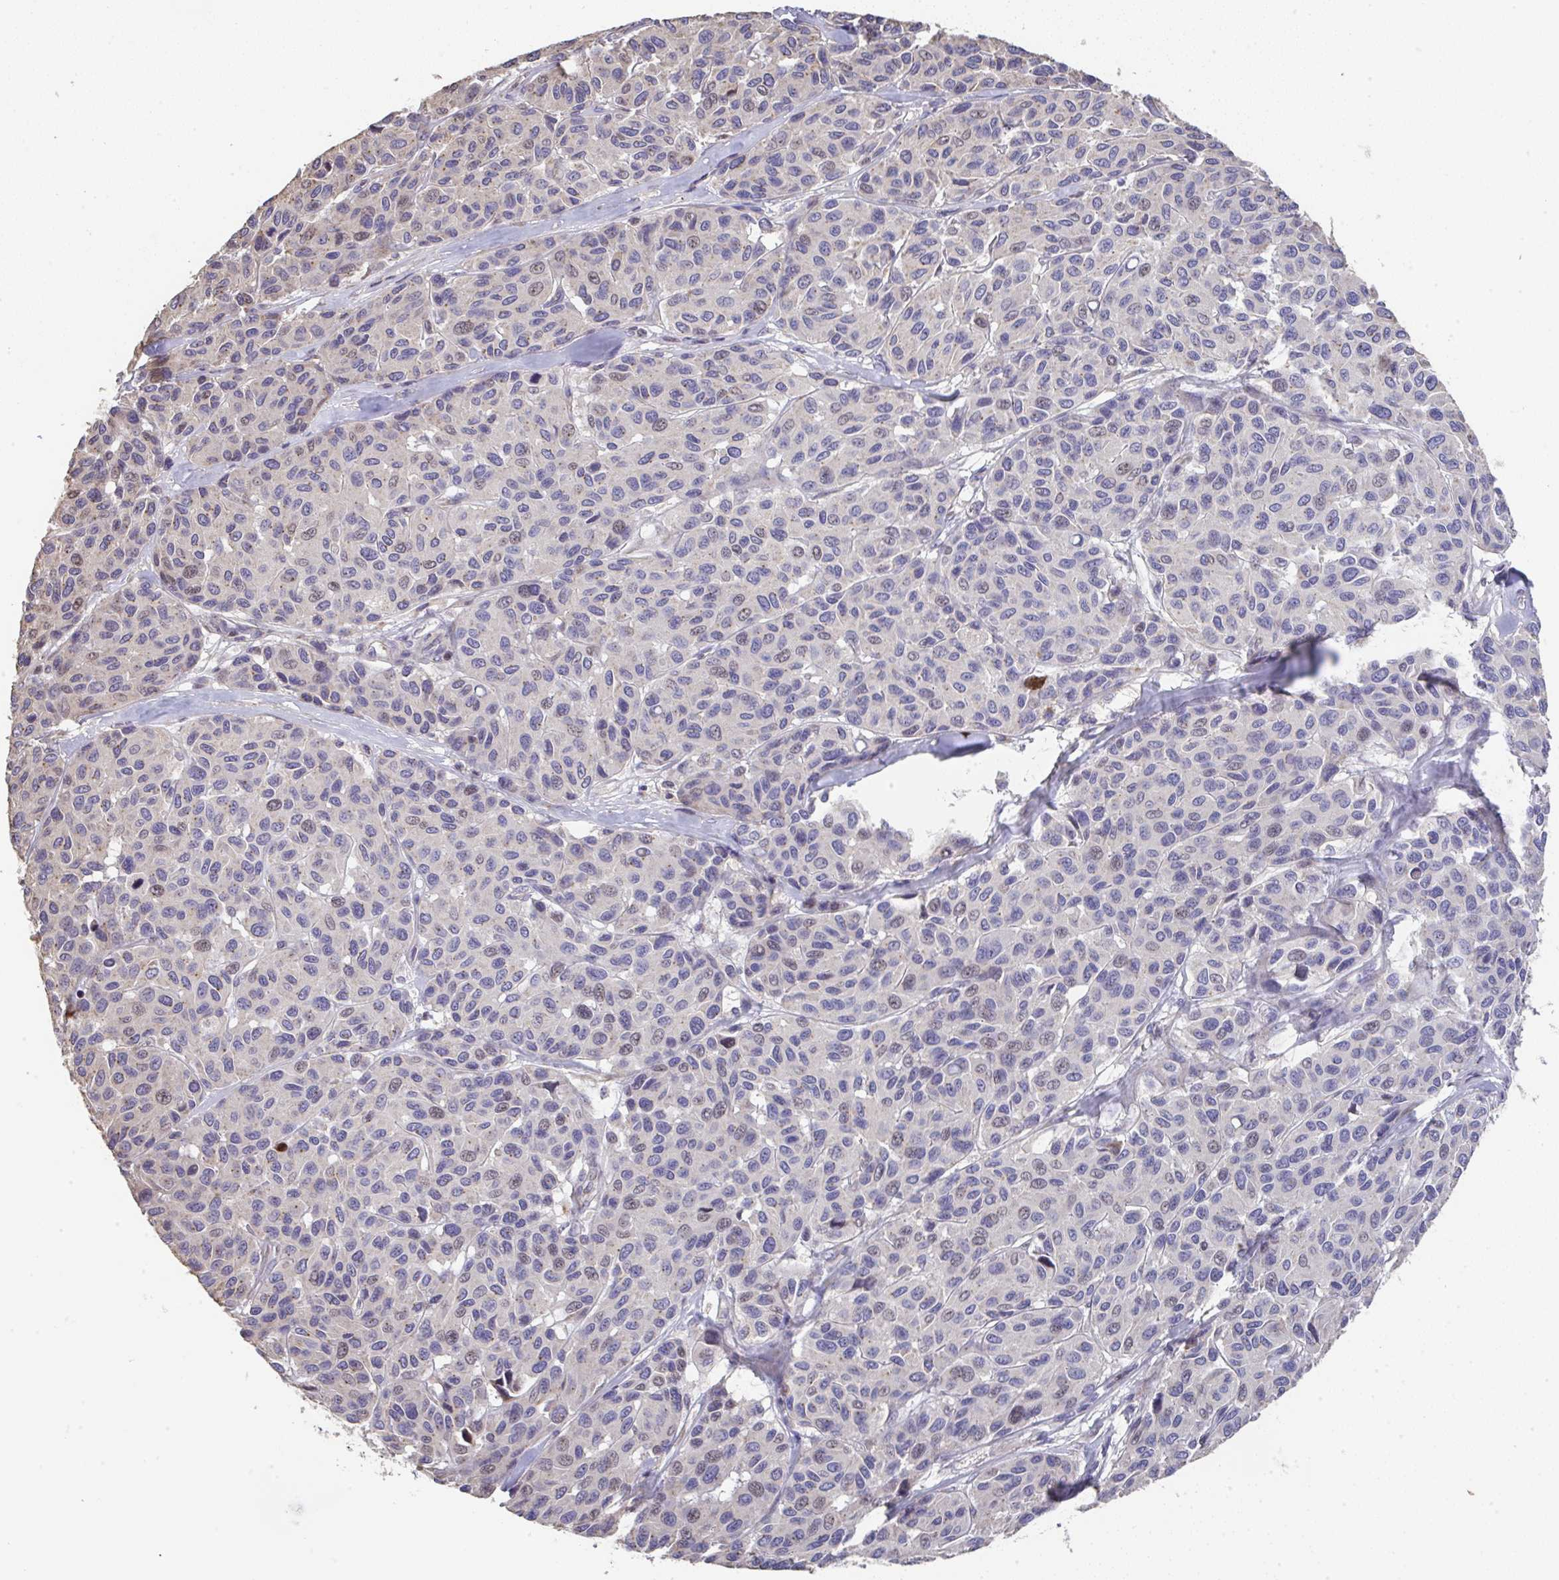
{"staining": {"intensity": "negative", "quantity": "none", "location": "none"}, "tissue": "melanoma", "cell_type": "Tumor cells", "image_type": "cancer", "snomed": [{"axis": "morphology", "description": "Malignant melanoma, NOS"}, {"axis": "topography", "description": "Skin"}], "caption": "IHC of human malignant melanoma reveals no positivity in tumor cells.", "gene": "RUNDC3B", "patient": {"sex": "female", "age": 66}}